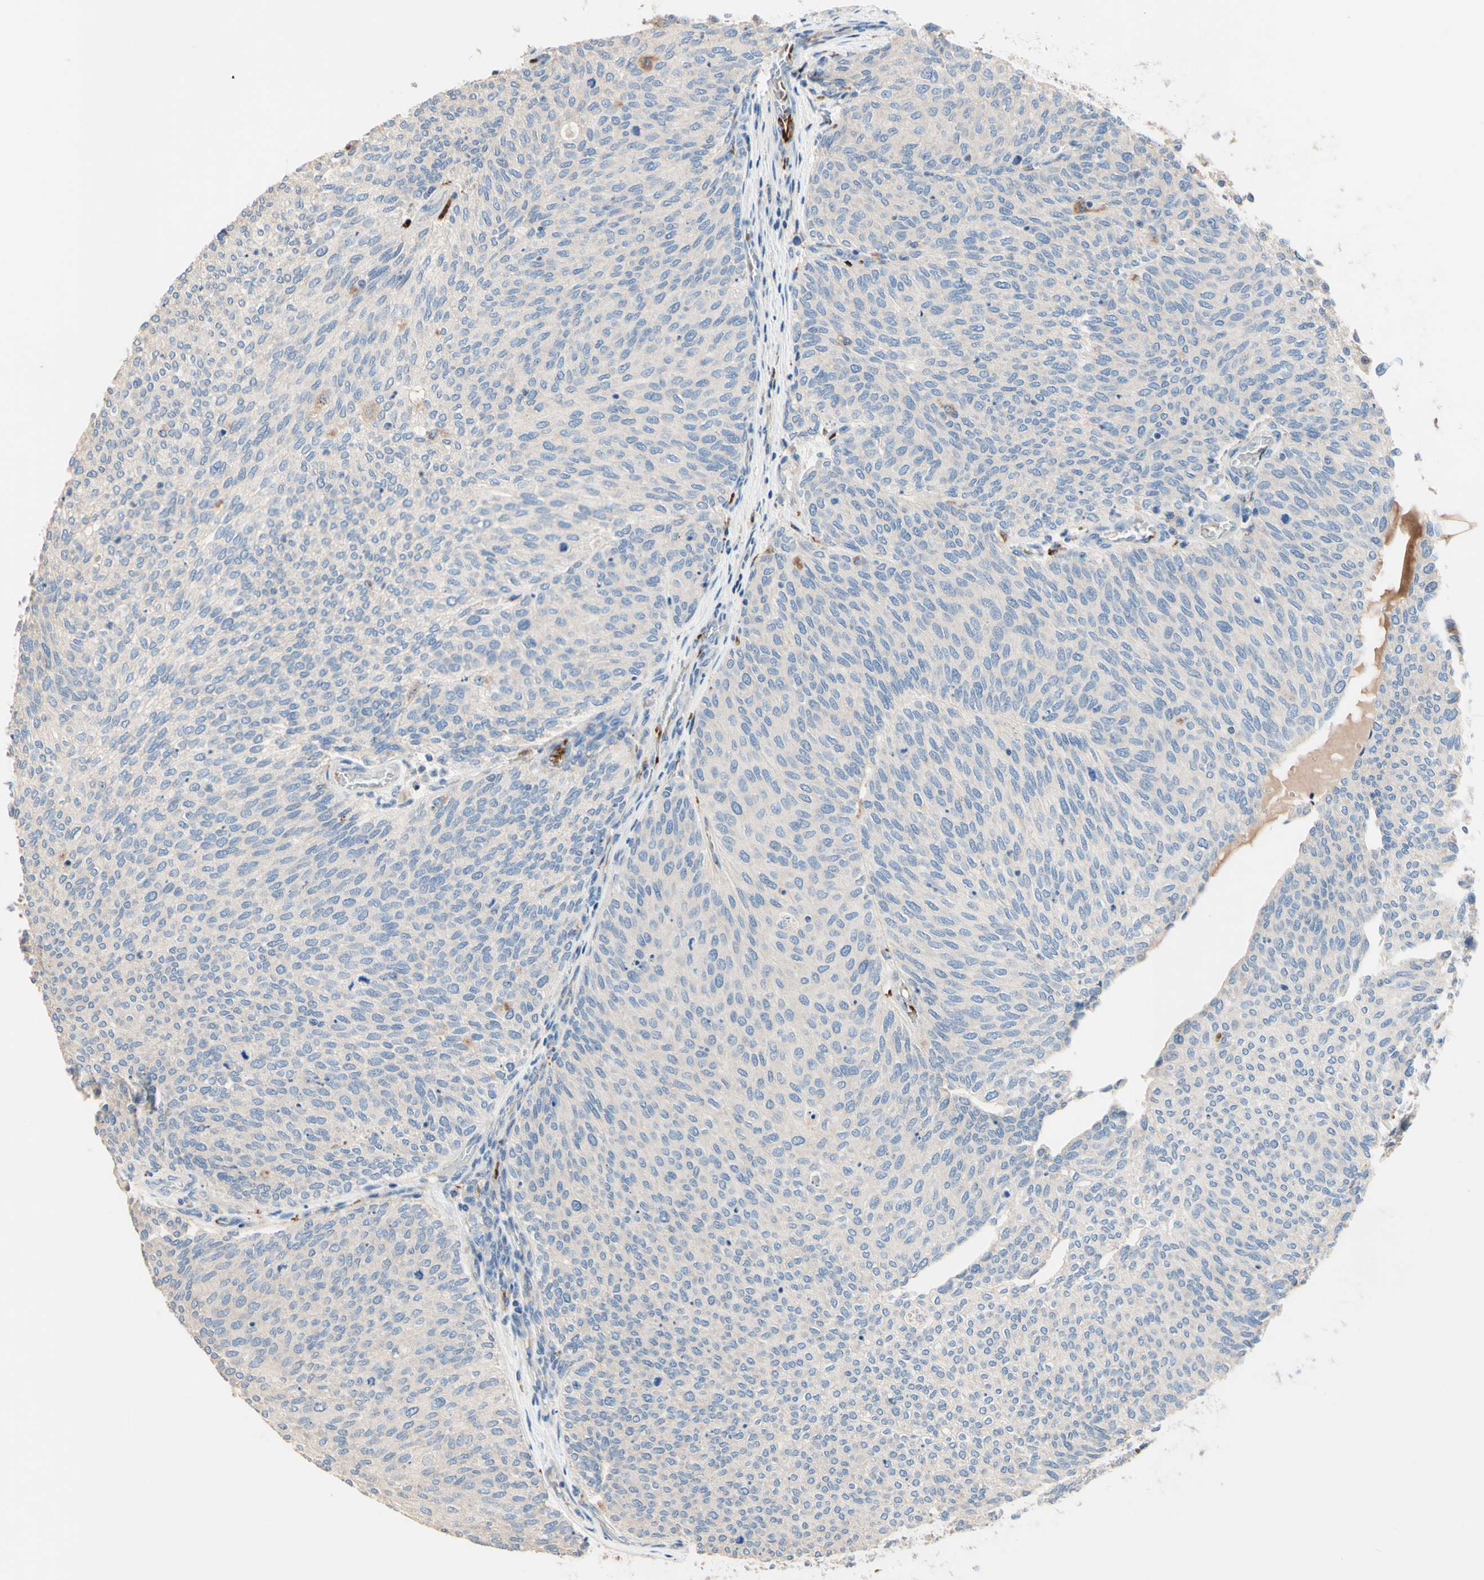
{"staining": {"intensity": "negative", "quantity": "none", "location": "none"}, "tissue": "urothelial cancer", "cell_type": "Tumor cells", "image_type": "cancer", "snomed": [{"axis": "morphology", "description": "Urothelial carcinoma, Low grade"}, {"axis": "topography", "description": "Urinary bladder"}], "caption": "A high-resolution photomicrograph shows immunohistochemistry (IHC) staining of urothelial cancer, which shows no significant staining in tumor cells.", "gene": "CDON", "patient": {"sex": "female", "age": 79}}